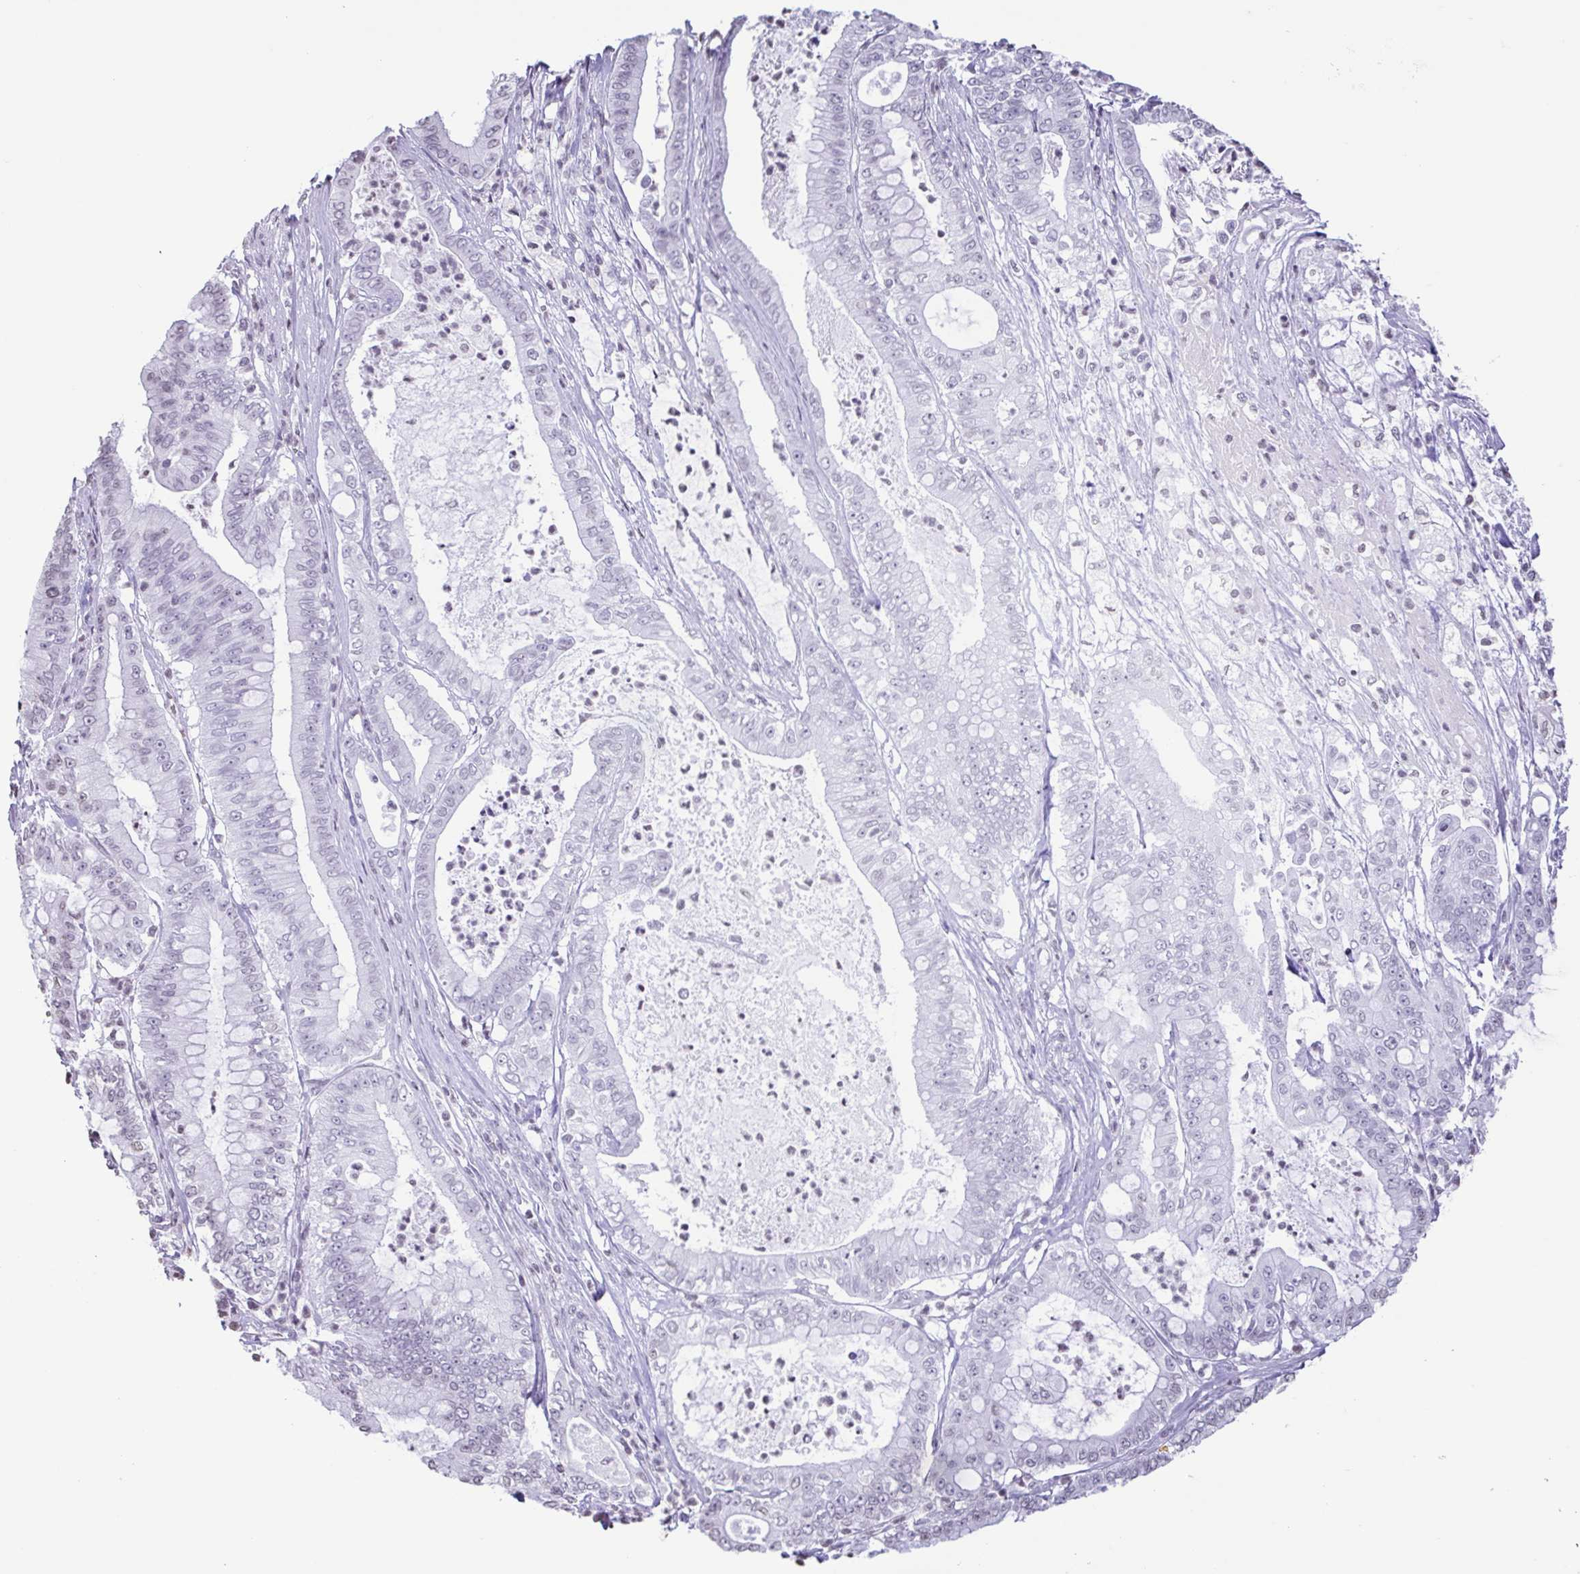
{"staining": {"intensity": "negative", "quantity": "none", "location": "none"}, "tissue": "pancreatic cancer", "cell_type": "Tumor cells", "image_type": "cancer", "snomed": [{"axis": "morphology", "description": "Adenocarcinoma, NOS"}, {"axis": "topography", "description": "Pancreas"}], "caption": "Immunohistochemical staining of pancreatic cancer (adenocarcinoma) demonstrates no significant positivity in tumor cells.", "gene": "VCY1B", "patient": {"sex": "male", "age": 71}}